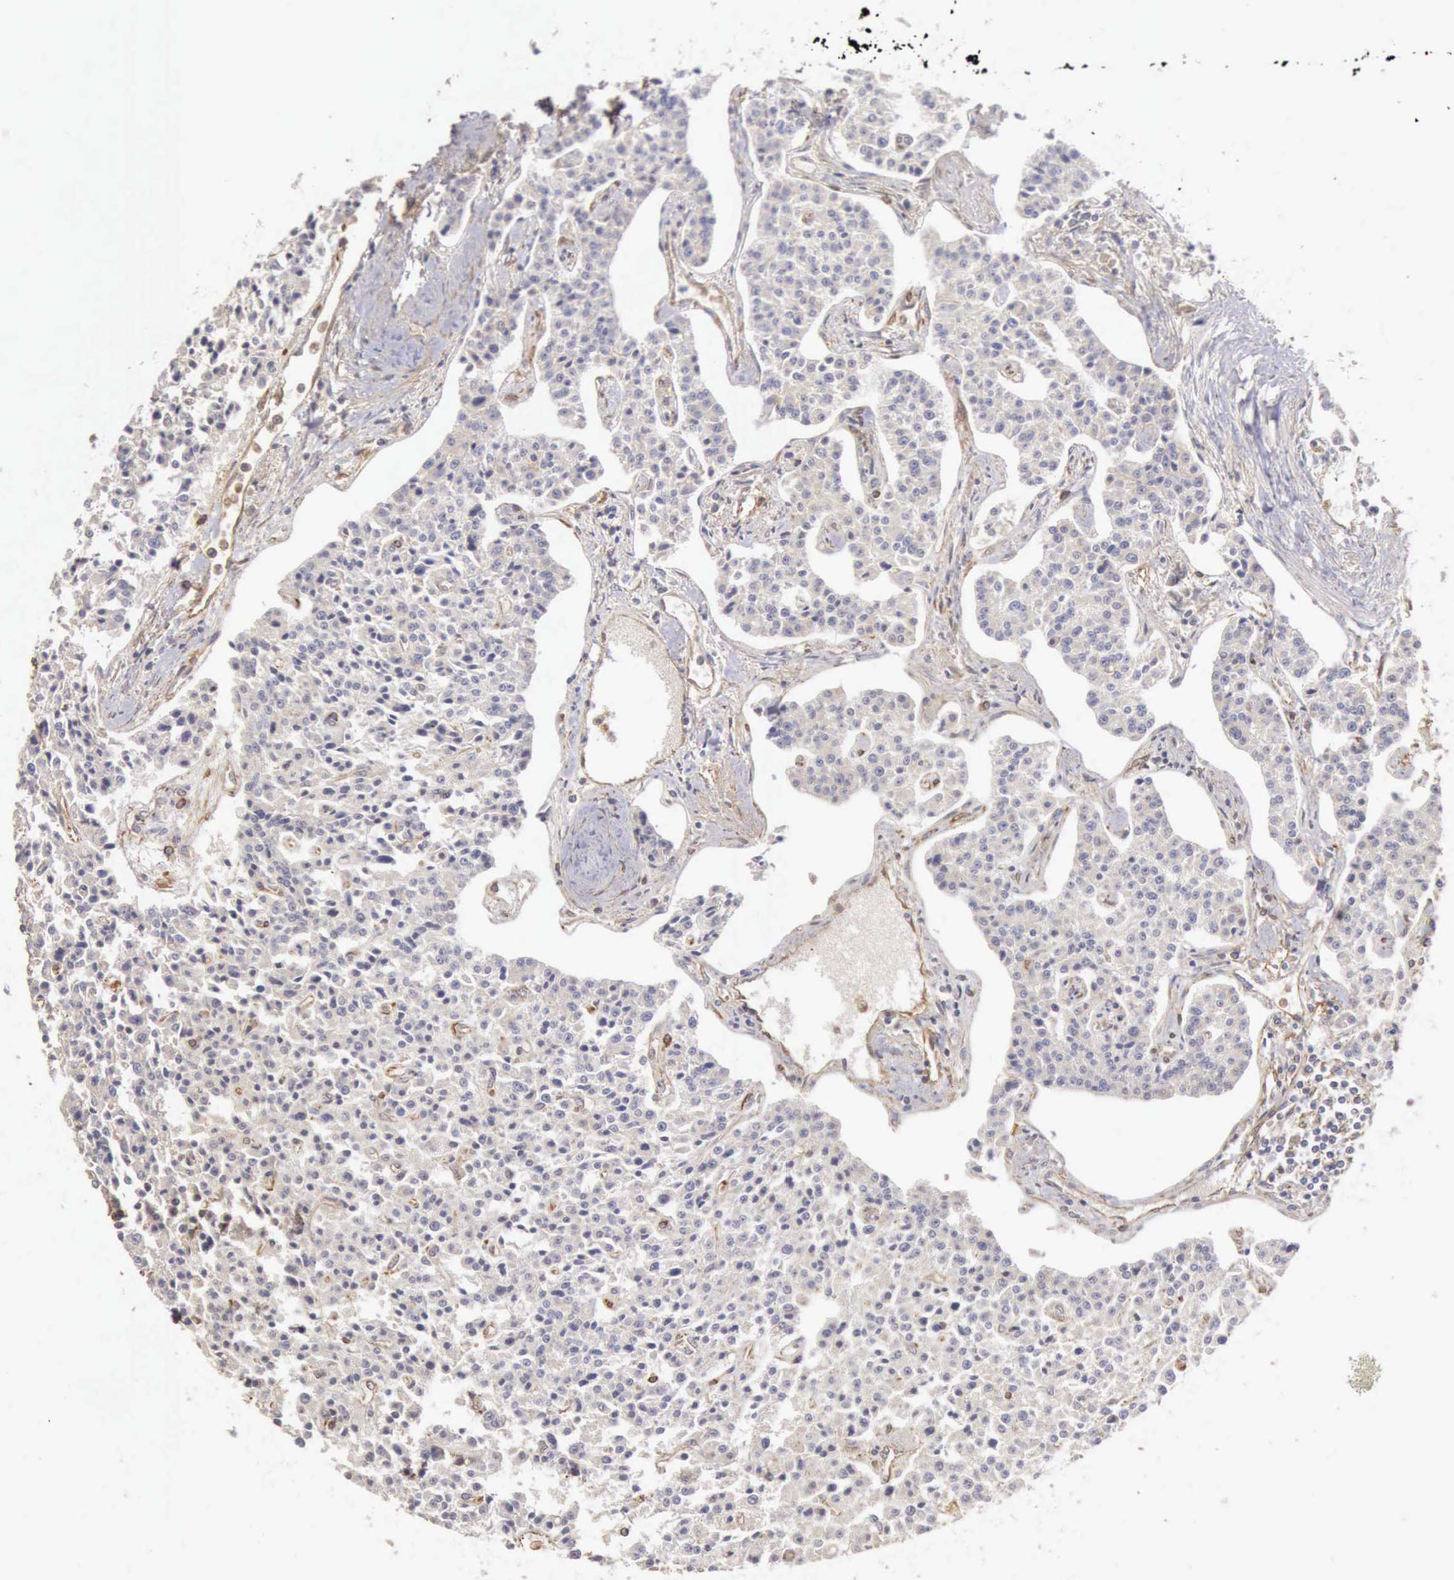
{"staining": {"intensity": "negative", "quantity": "none", "location": "none"}, "tissue": "carcinoid", "cell_type": "Tumor cells", "image_type": "cancer", "snomed": [{"axis": "morphology", "description": "Carcinoid, malignant, NOS"}, {"axis": "topography", "description": "Stomach"}], "caption": "A high-resolution photomicrograph shows IHC staining of malignant carcinoid, which reveals no significant positivity in tumor cells.", "gene": "BMX", "patient": {"sex": "female", "age": 76}}